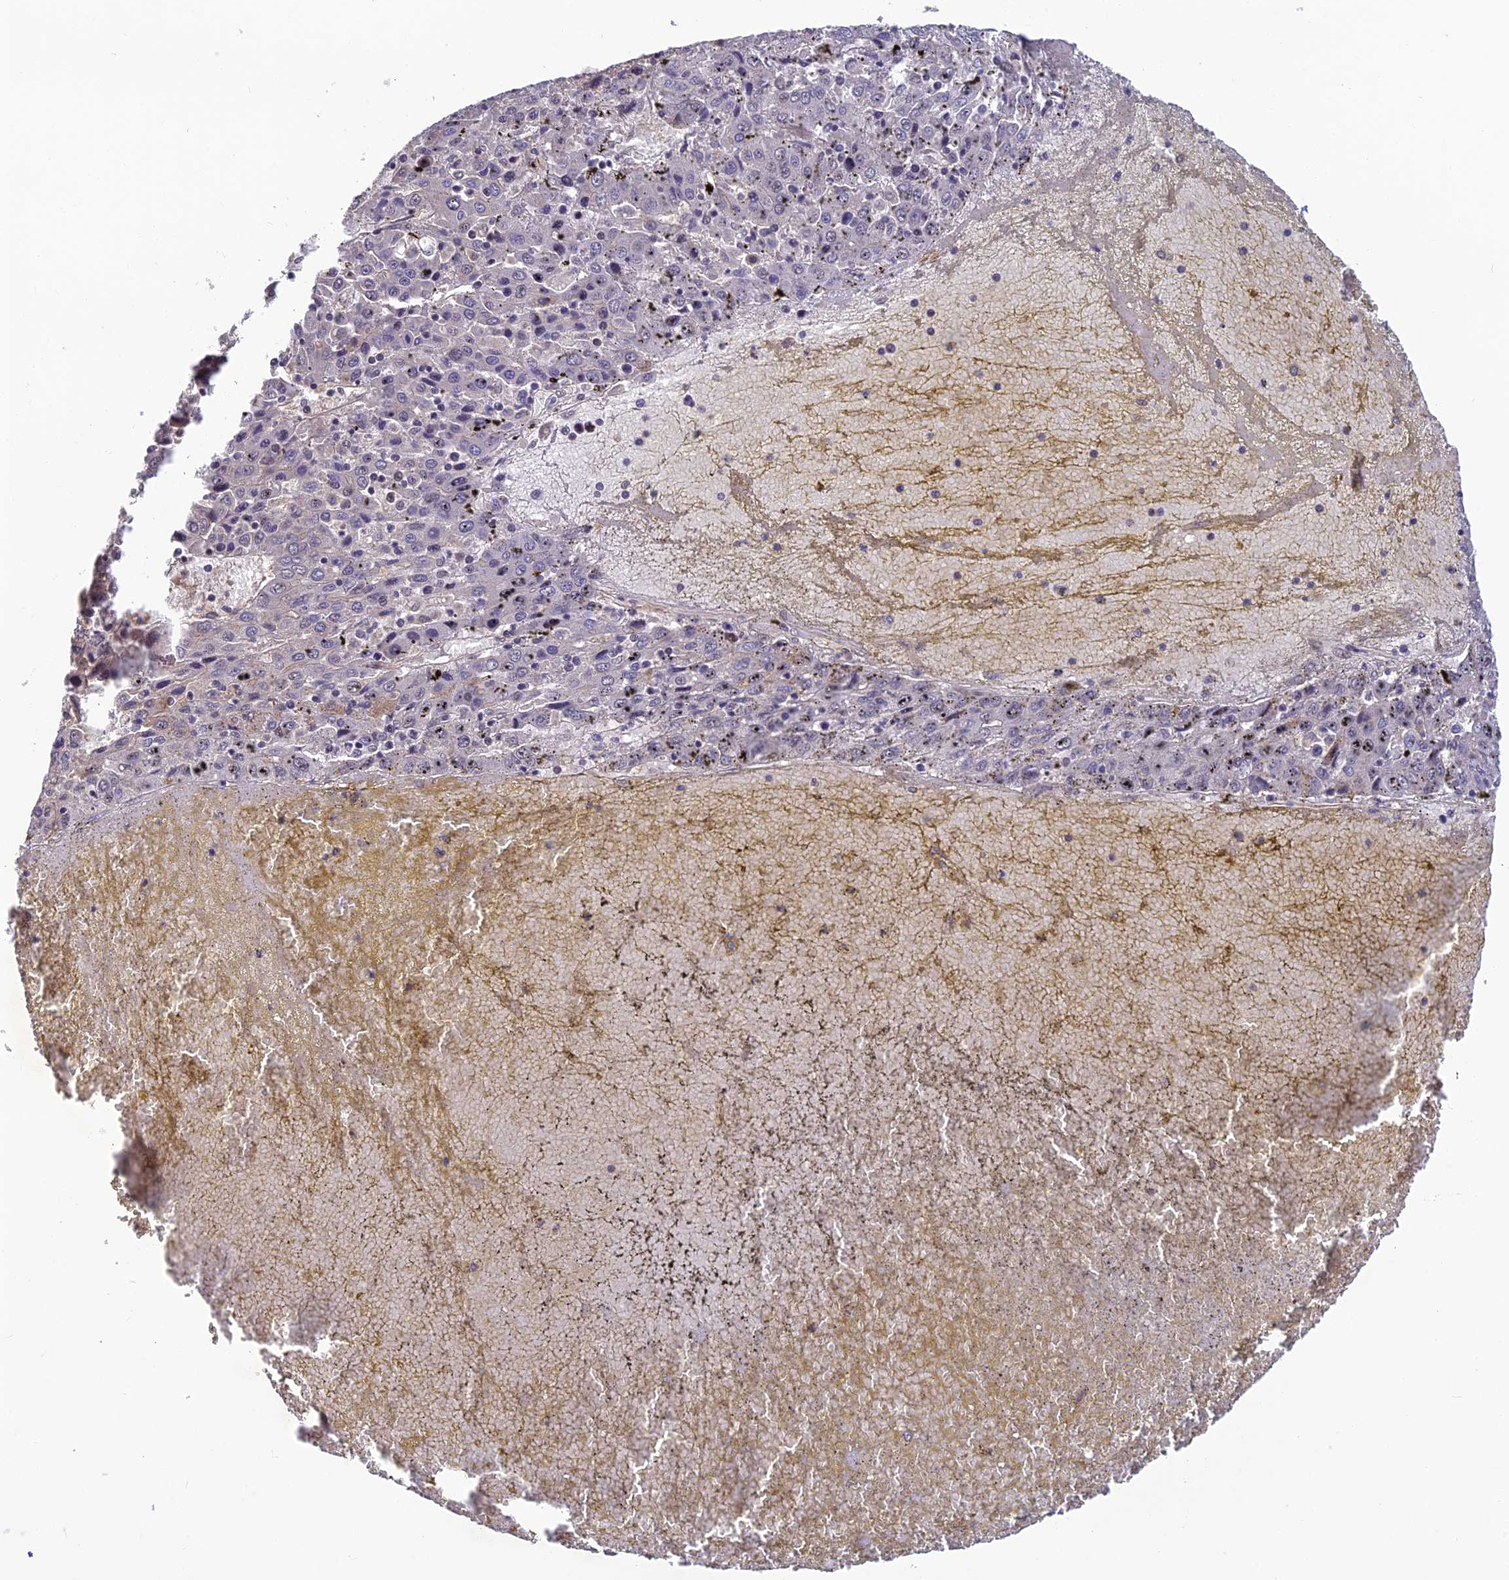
{"staining": {"intensity": "negative", "quantity": "none", "location": "none"}, "tissue": "liver cancer", "cell_type": "Tumor cells", "image_type": "cancer", "snomed": [{"axis": "morphology", "description": "Carcinoma, Hepatocellular, NOS"}, {"axis": "topography", "description": "Liver"}], "caption": "Tumor cells are negative for brown protein staining in liver cancer.", "gene": "PIKFYVE", "patient": {"sex": "female", "age": 53}}